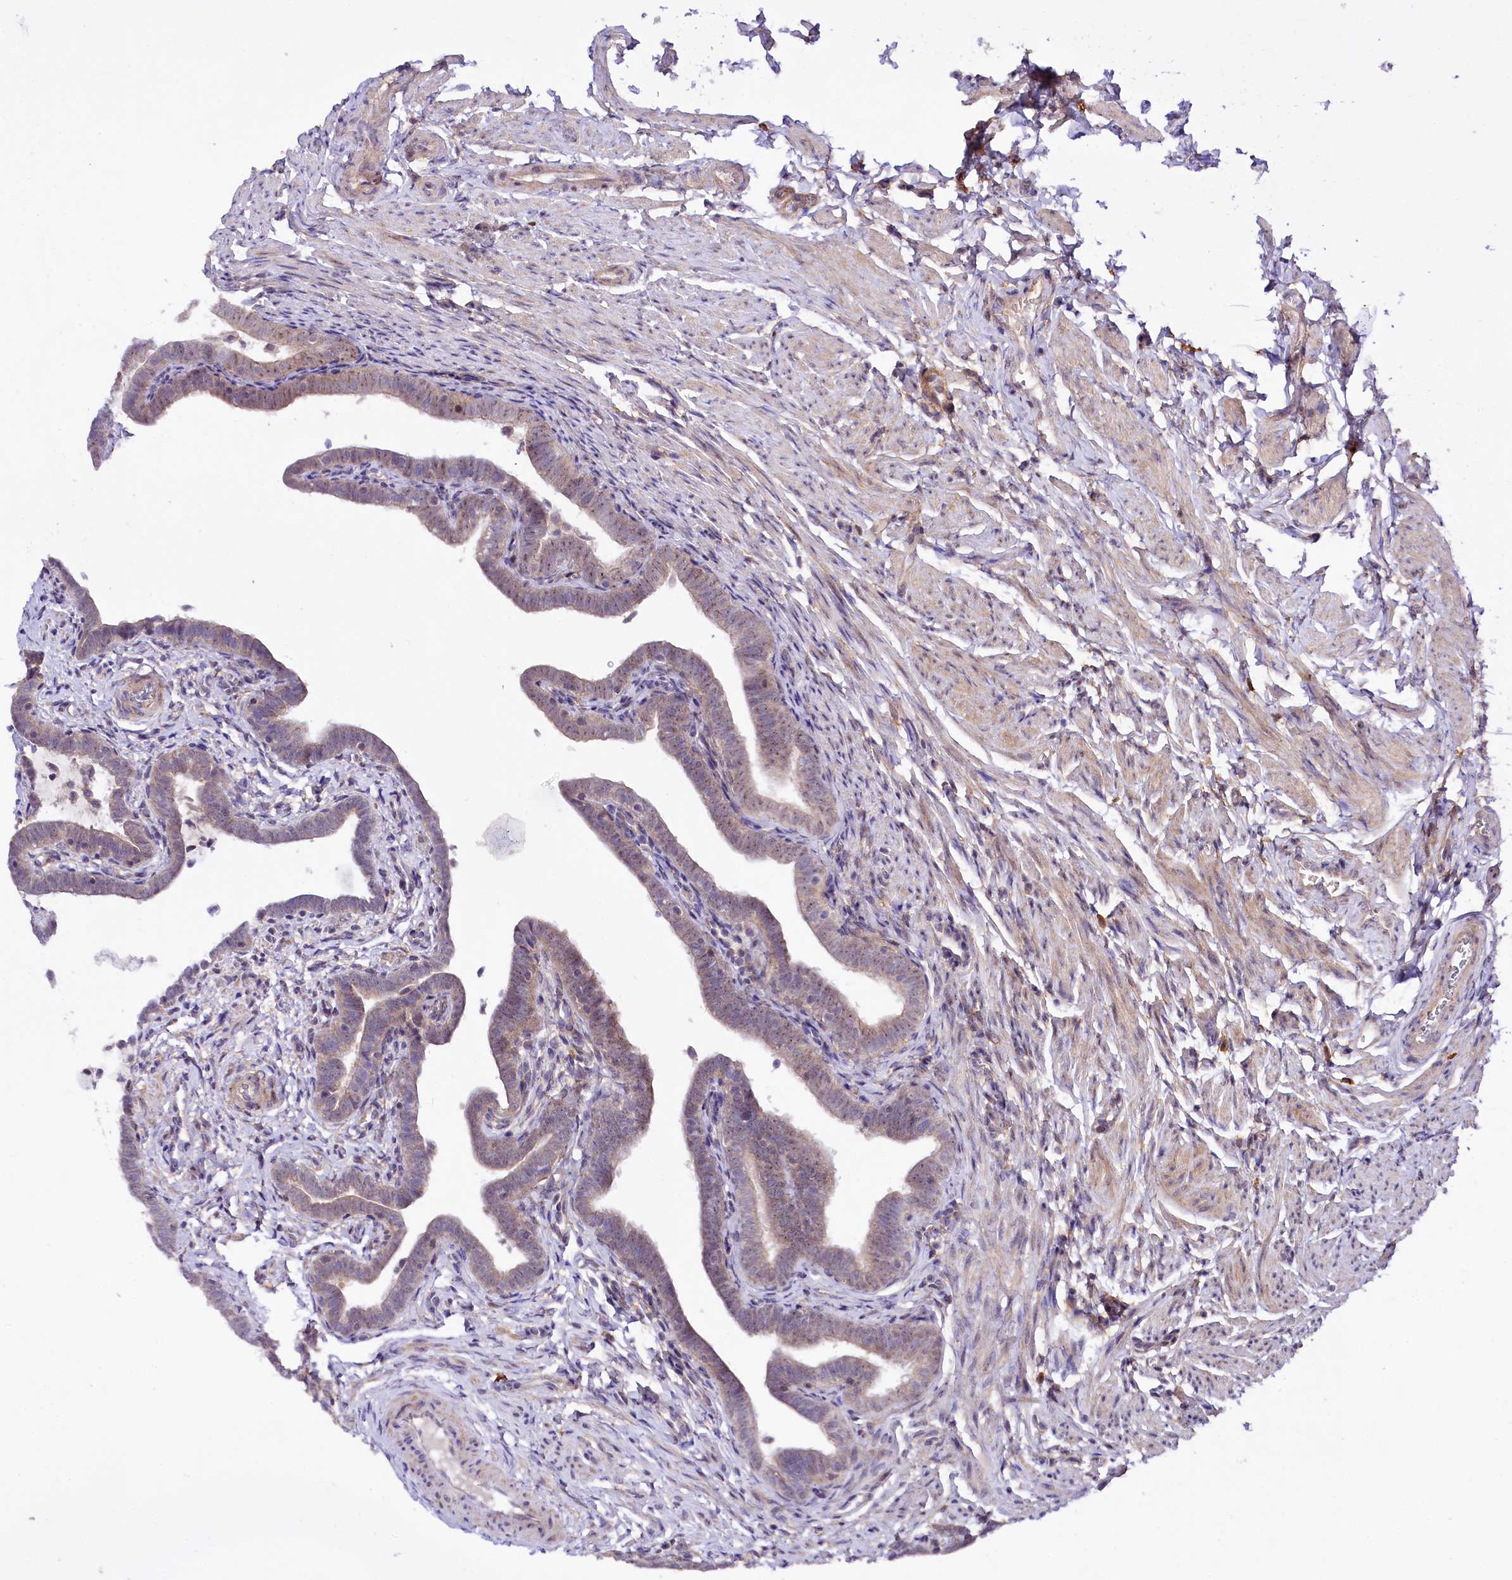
{"staining": {"intensity": "weak", "quantity": "25%-75%", "location": "cytoplasmic/membranous,nuclear"}, "tissue": "fallopian tube", "cell_type": "Glandular cells", "image_type": "normal", "snomed": [{"axis": "morphology", "description": "Normal tissue, NOS"}, {"axis": "topography", "description": "Fallopian tube"}], "caption": "Immunohistochemical staining of benign fallopian tube exhibits weak cytoplasmic/membranous,nuclear protein expression in about 25%-75% of glandular cells.", "gene": "PHLDB1", "patient": {"sex": "female", "age": 36}}